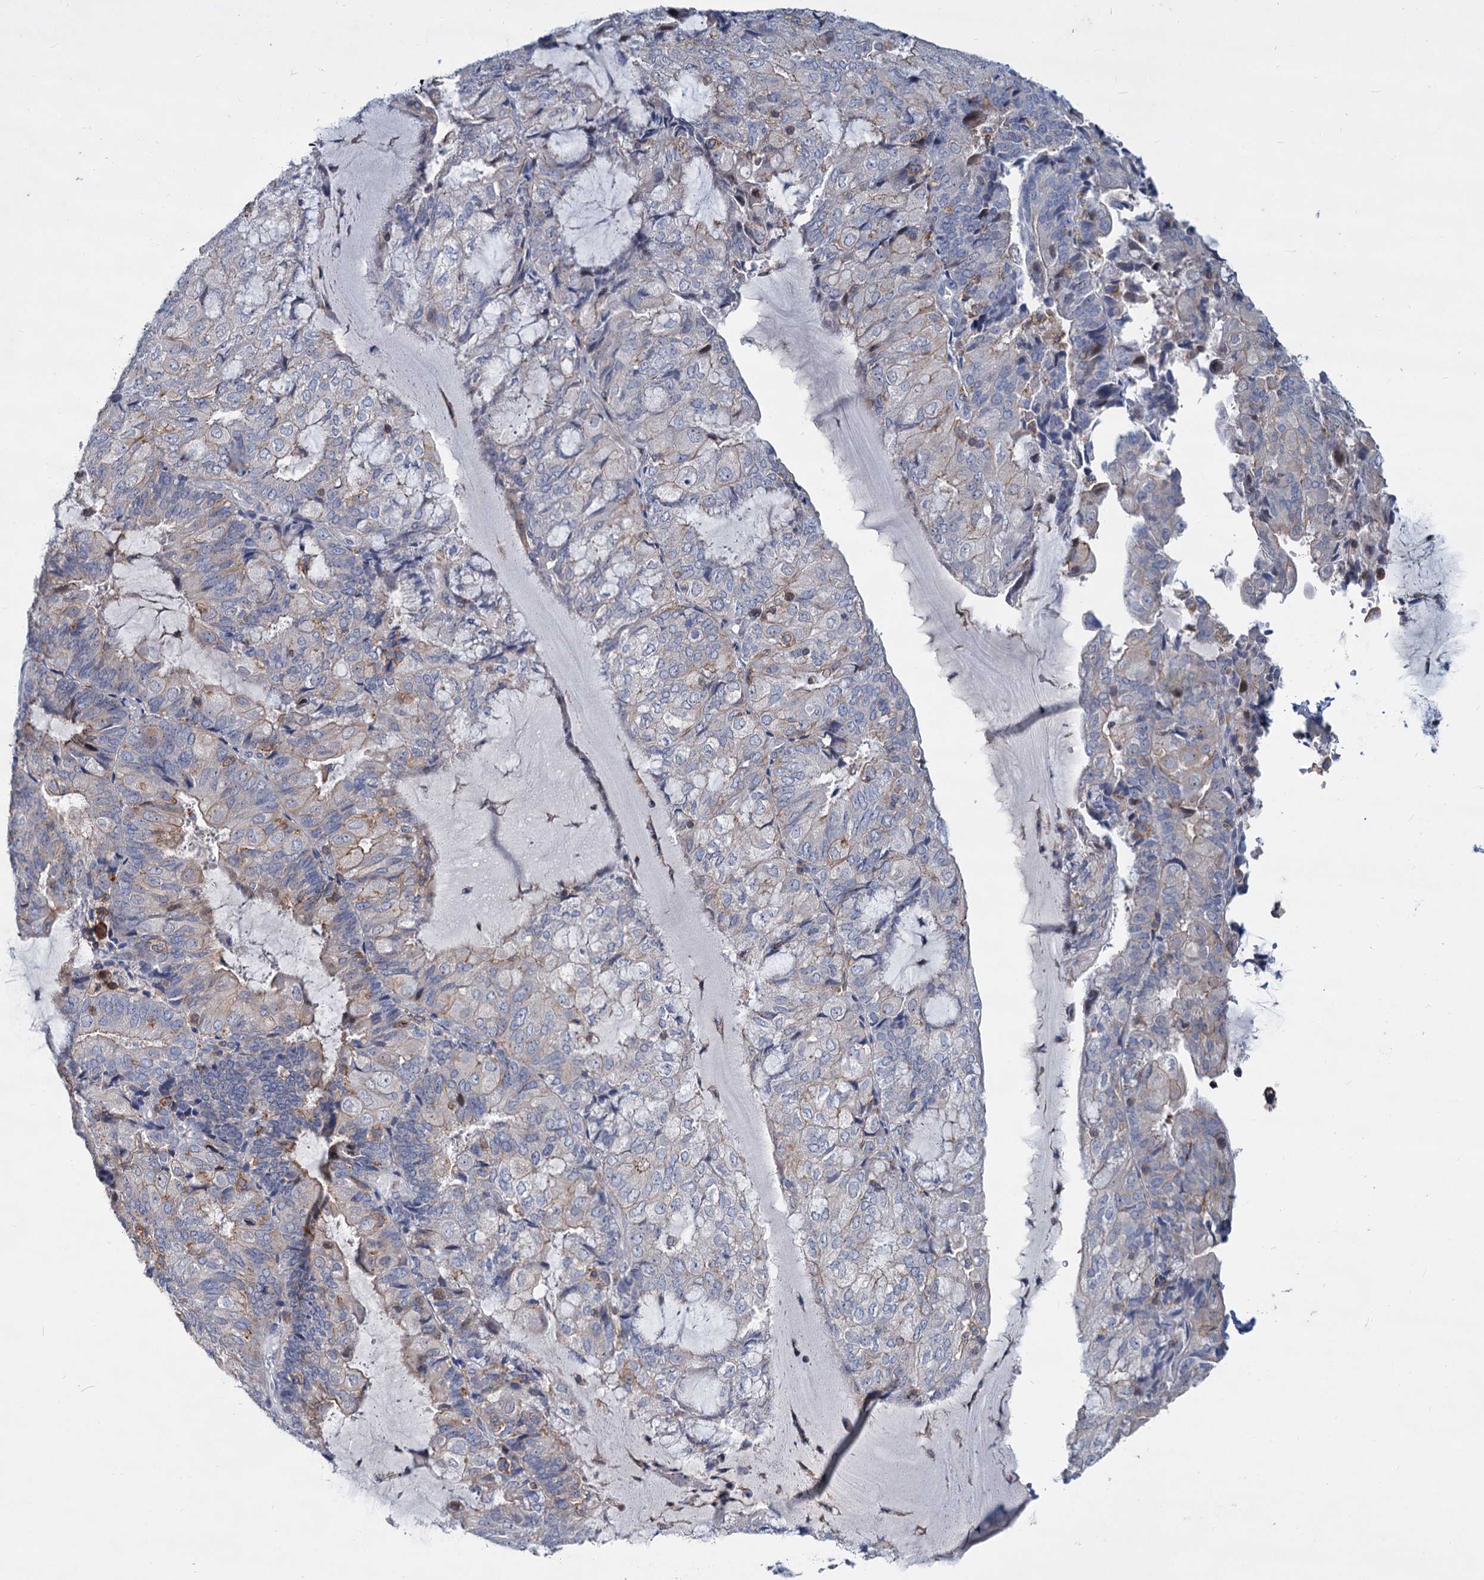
{"staining": {"intensity": "weak", "quantity": "25%-75%", "location": "cytoplasmic/membranous"}, "tissue": "endometrial cancer", "cell_type": "Tumor cells", "image_type": "cancer", "snomed": [{"axis": "morphology", "description": "Adenocarcinoma, NOS"}, {"axis": "topography", "description": "Endometrium"}], "caption": "IHC of human adenocarcinoma (endometrial) reveals low levels of weak cytoplasmic/membranous positivity in approximately 25%-75% of tumor cells.", "gene": "LRCH4", "patient": {"sex": "female", "age": 81}}